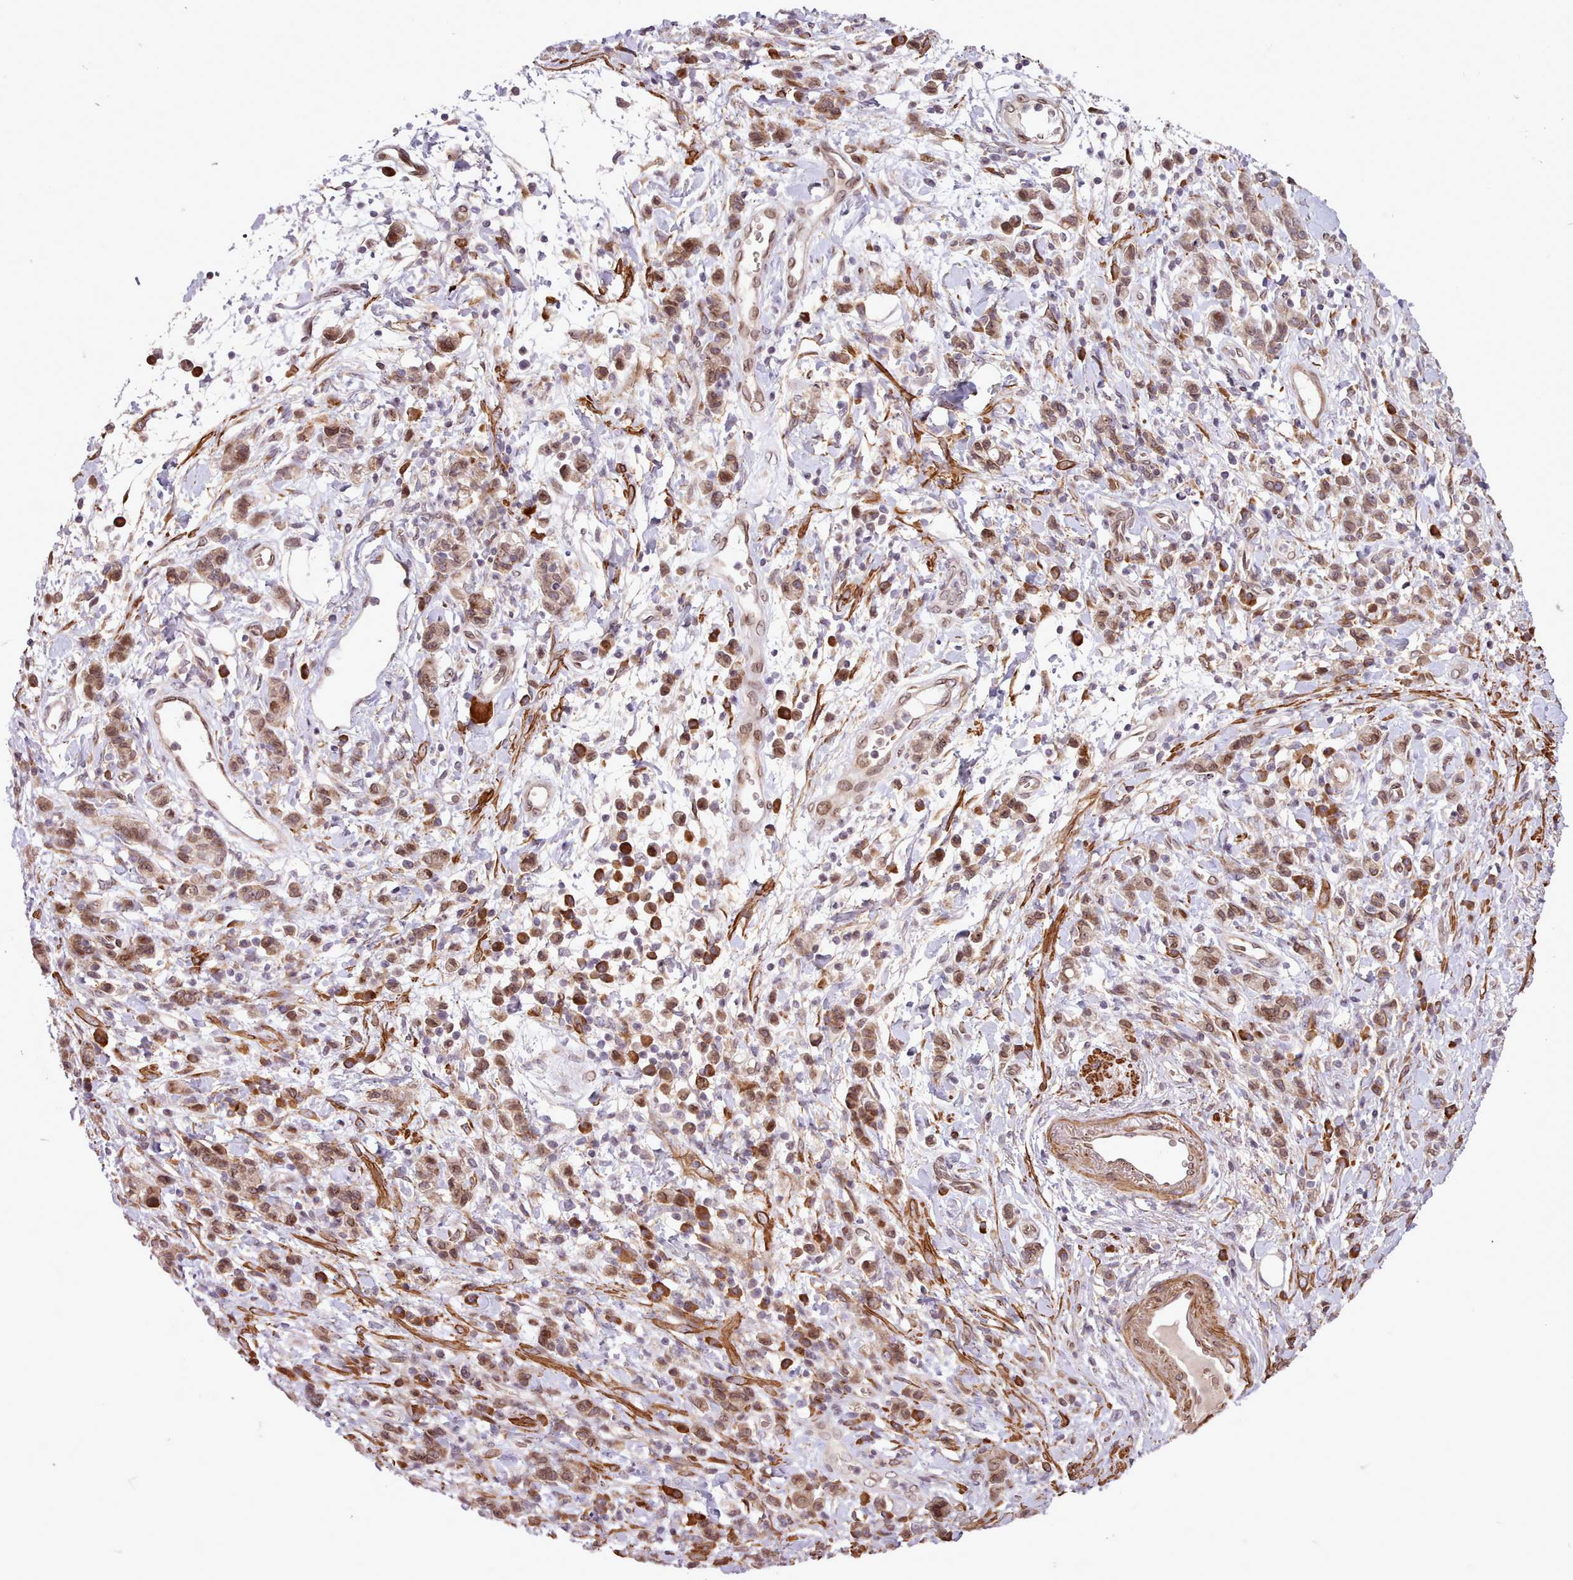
{"staining": {"intensity": "moderate", "quantity": ">75%", "location": "cytoplasmic/membranous,nuclear"}, "tissue": "stomach cancer", "cell_type": "Tumor cells", "image_type": "cancer", "snomed": [{"axis": "morphology", "description": "Adenocarcinoma, NOS"}, {"axis": "topography", "description": "Stomach"}], "caption": "Protein analysis of stomach cancer (adenocarcinoma) tissue exhibits moderate cytoplasmic/membranous and nuclear staining in approximately >75% of tumor cells. The staining was performed using DAB (3,3'-diaminobenzidine) to visualize the protein expression in brown, while the nuclei were stained in blue with hematoxylin (Magnification: 20x).", "gene": "CABP1", "patient": {"sex": "male", "age": 77}}